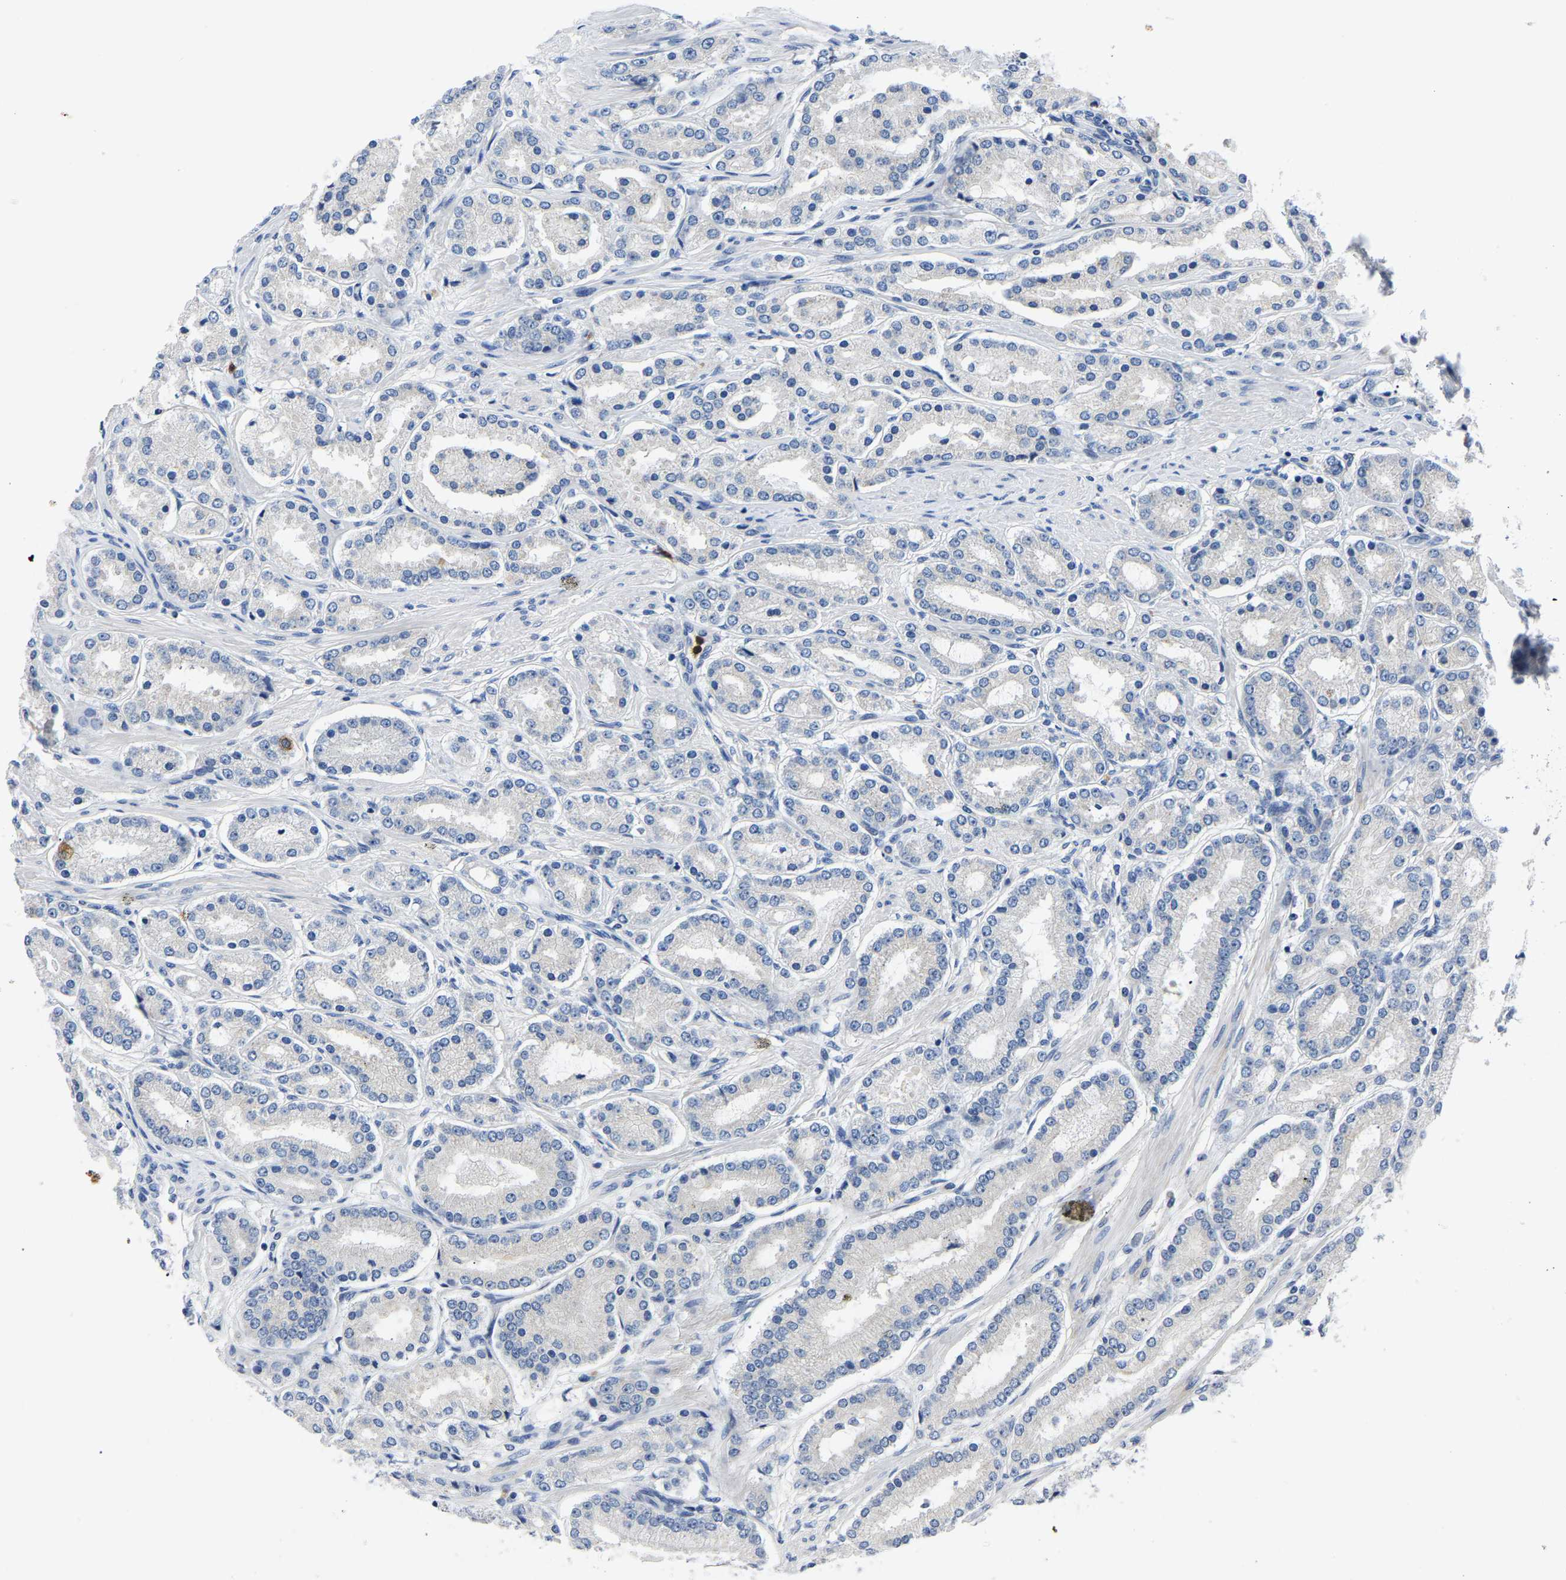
{"staining": {"intensity": "negative", "quantity": "none", "location": "none"}, "tissue": "prostate cancer", "cell_type": "Tumor cells", "image_type": "cancer", "snomed": [{"axis": "morphology", "description": "Adenocarcinoma, Low grade"}, {"axis": "topography", "description": "Prostate"}], "caption": "Immunohistochemistry (IHC) of prostate cancer displays no expression in tumor cells. Nuclei are stained in blue.", "gene": "TOR1B", "patient": {"sex": "male", "age": 63}}